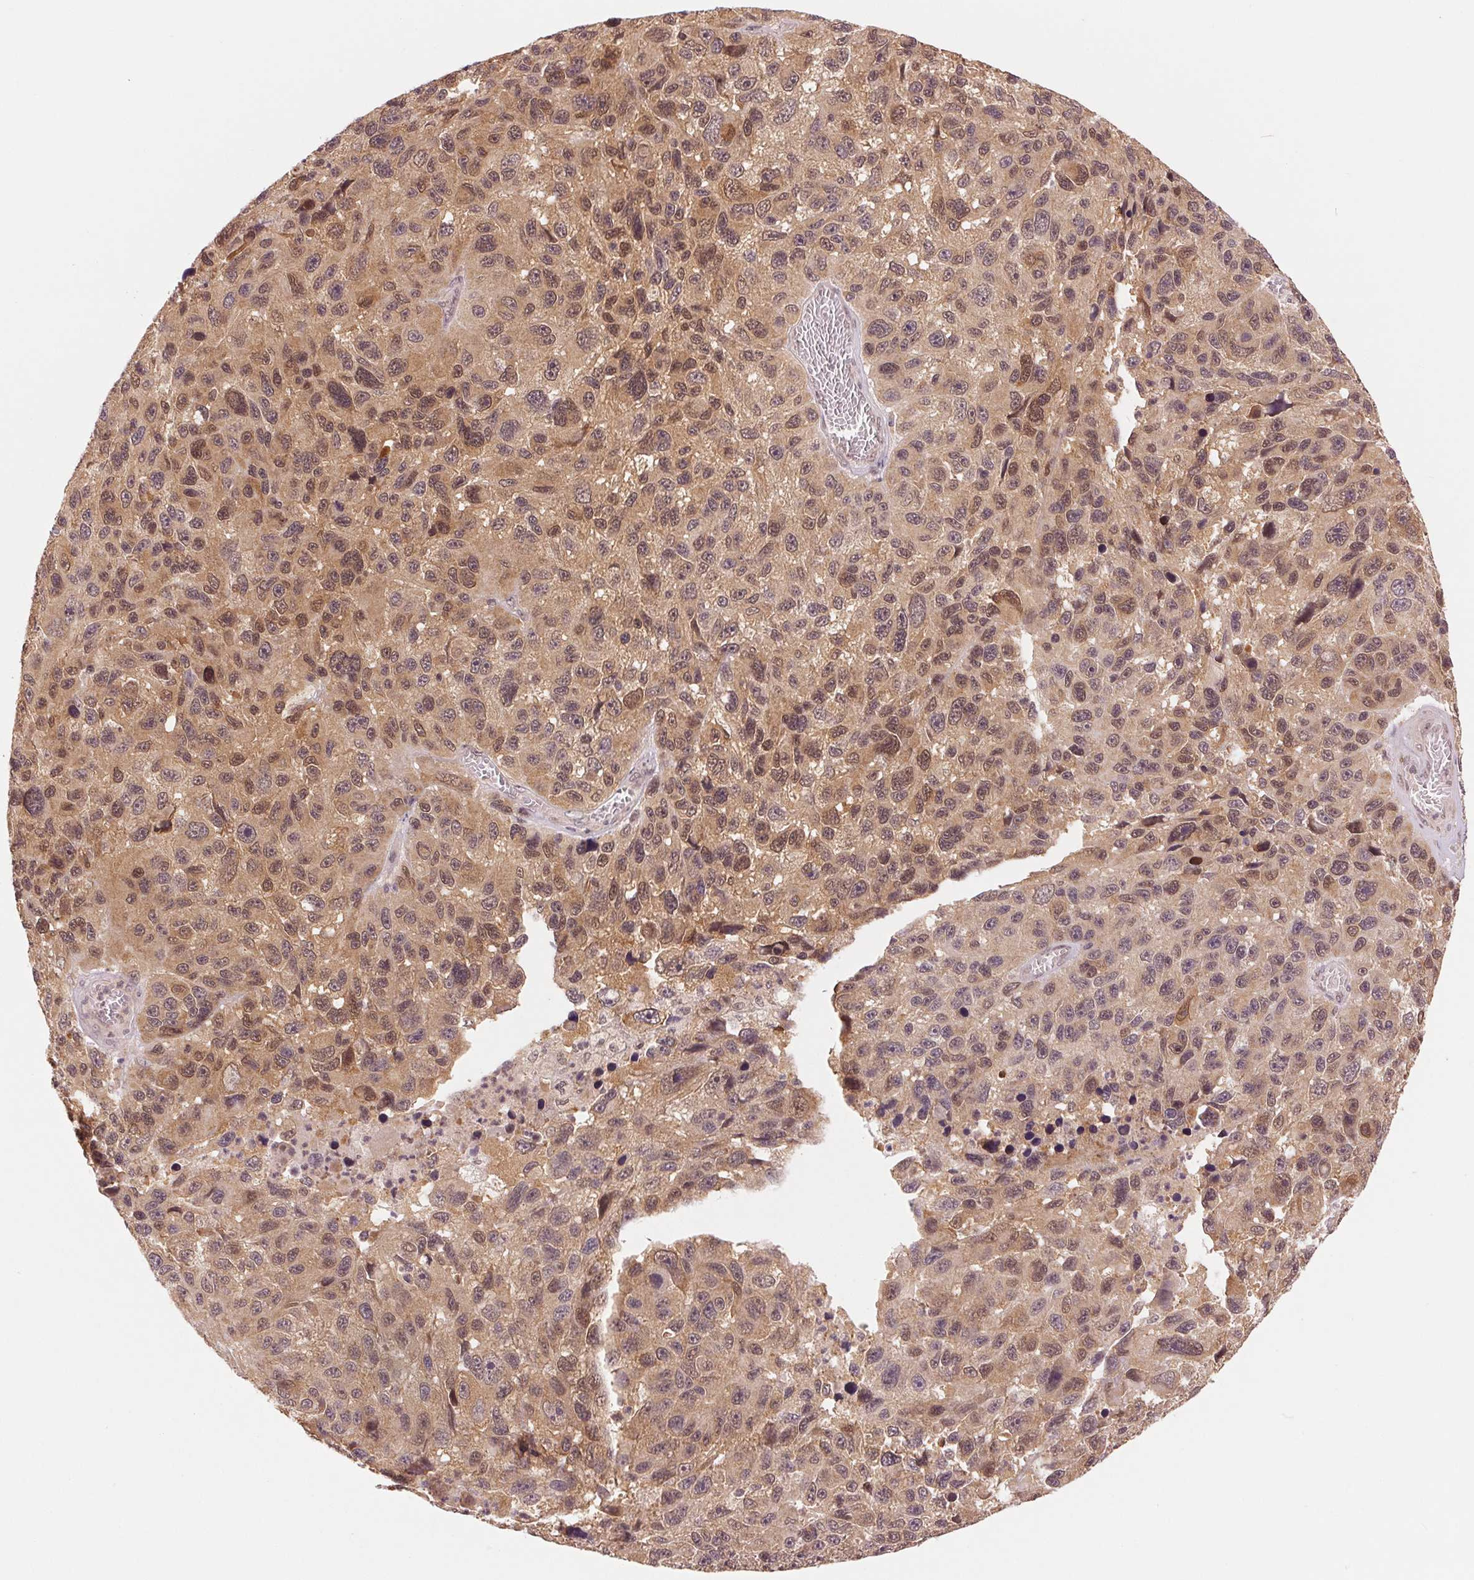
{"staining": {"intensity": "moderate", "quantity": ">75%", "location": "cytoplasmic/membranous,nuclear"}, "tissue": "melanoma", "cell_type": "Tumor cells", "image_type": "cancer", "snomed": [{"axis": "morphology", "description": "Malignant melanoma, NOS"}, {"axis": "topography", "description": "Skin"}], "caption": "IHC (DAB) staining of melanoma demonstrates moderate cytoplasmic/membranous and nuclear protein positivity in about >75% of tumor cells. (brown staining indicates protein expression, while blue staining denotes nuclei).", "gene": "ERI3", "patient": {"sex": "male", "age": 53}}